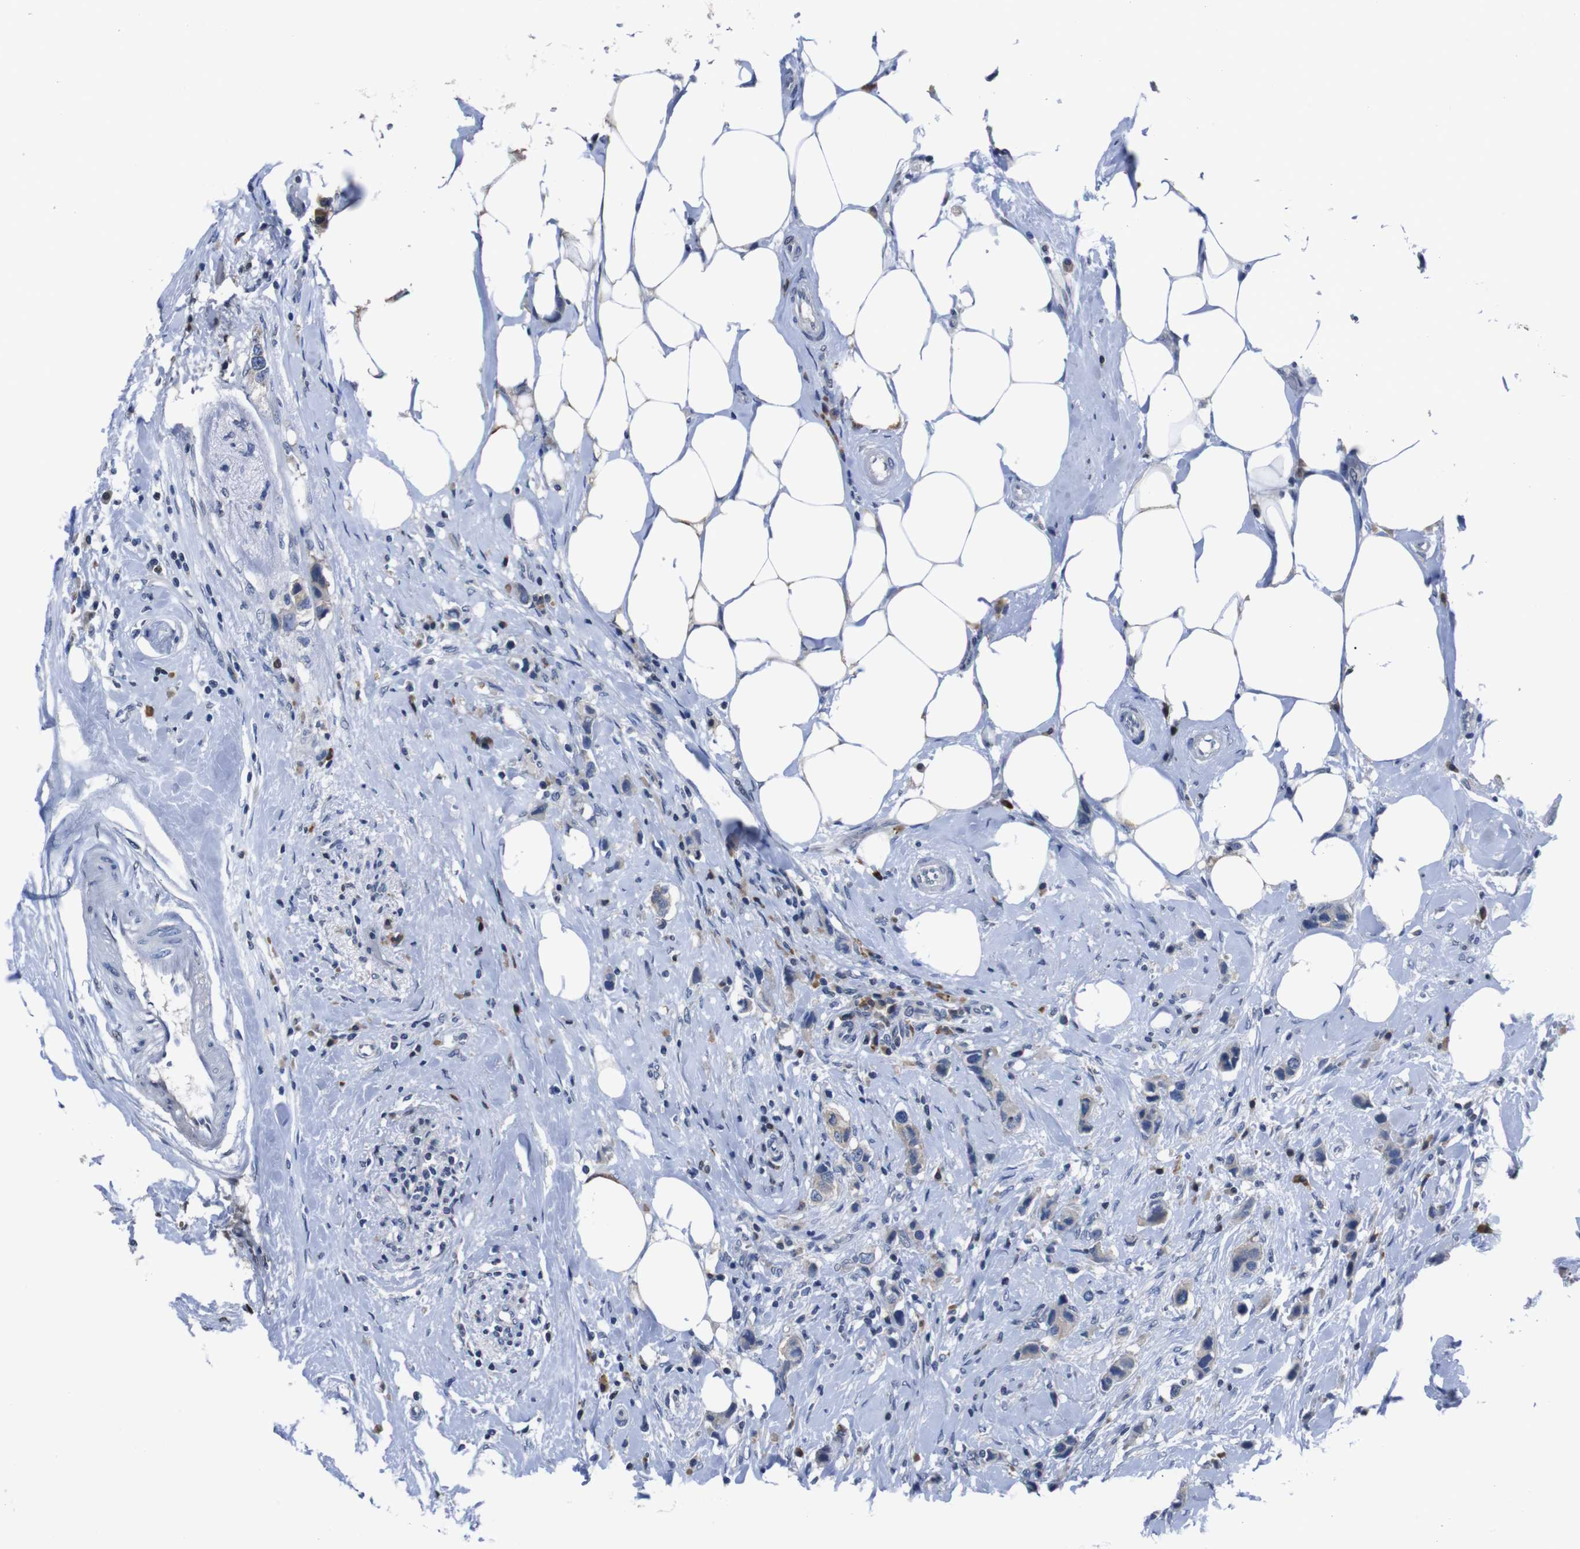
{"staining": {"intensity": "weak", "quantity": ">75%", "location": "cytoplasmic/membranous"}, "tissue": "breast cancer", "cell_type": "Tumor cells", "image_type": "cancer", "snomed": [{"axis": "morphology", "description": "Normal tissue, NOS"}, {"axis": "morphology", "description": "Duct carcinoma"}, {"axis": "topography", "description": "Breast"}], "caption": "Immunohistochemistry staining of breast cancer (infiltrating ductal carcinoma), which reveals low levels of weak cytoplasmic/membranous positivity in approximately >75% of tumor cells indicating weak cytoplasmic/membranous protein positivity. The staining was performed using DAB (brown) for protein detection and nuclei were counterstained in hematoxylin (blue).", "gene": "SEMA4B", "patient": {"sex": "female", "age": 50}}